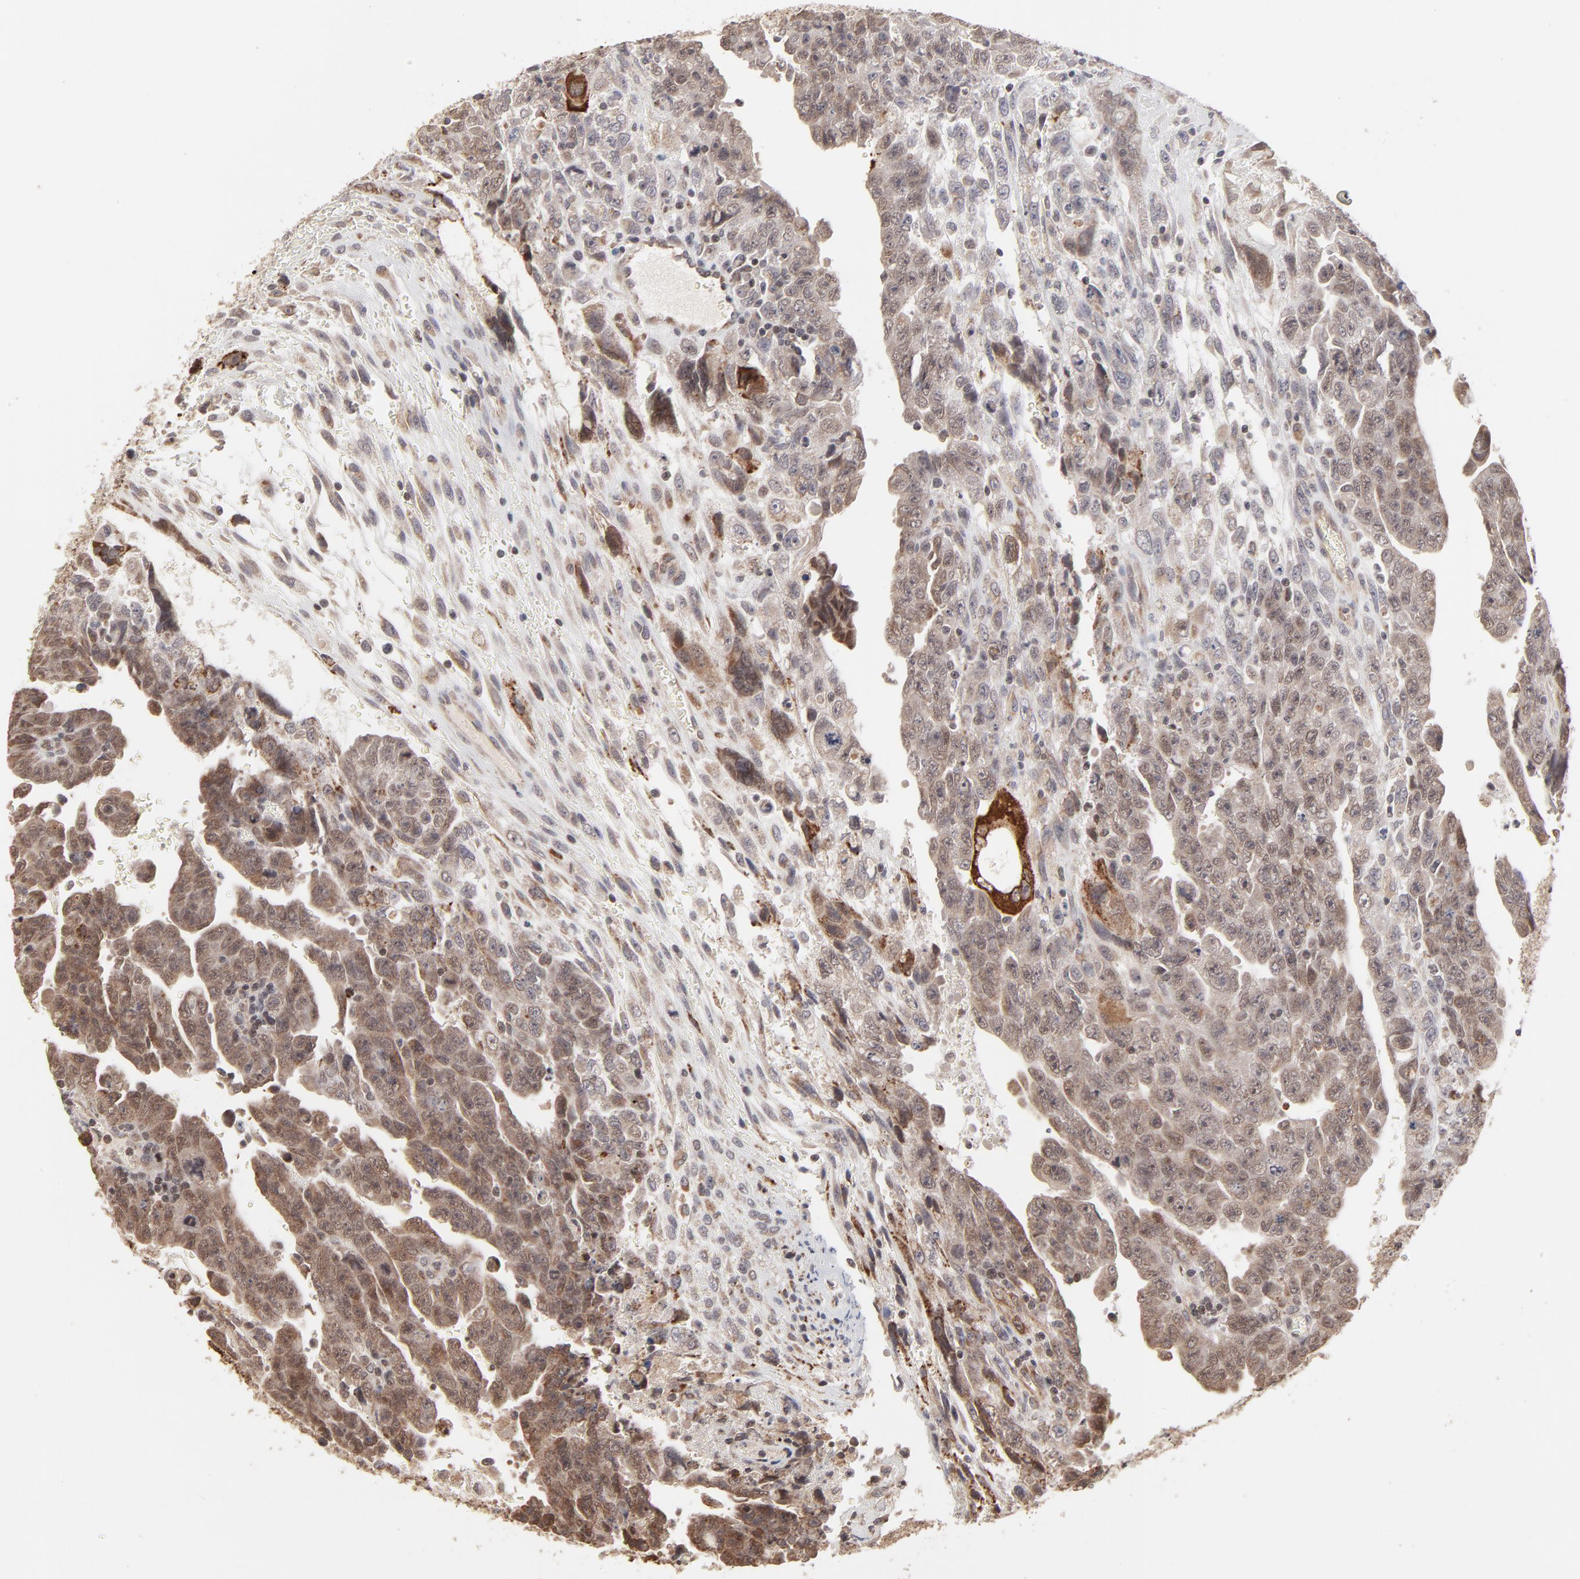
{"staining": {"intensity": "moderate", "quantity": ">75%", "location": "cytoplasmic/membranous,nuclear"}, "tissue": "testis cancer", "cell_type": "Tumor cells", "image_type": "cancer", "snomed": [{"axis": "morphology", "description": "Carcinoma, Embryonal, NOS"}, {"axis": "topography", "description": "Testis"}], "caption": "Human testis embryonal carcinoma stained with a brown dye shows moderate cytoplasmic/membranous and nuclear positive positivity in about >75% of tumor cells.", "gene": "ARIH1", "patient": {"sex": "male", "age": 28}}